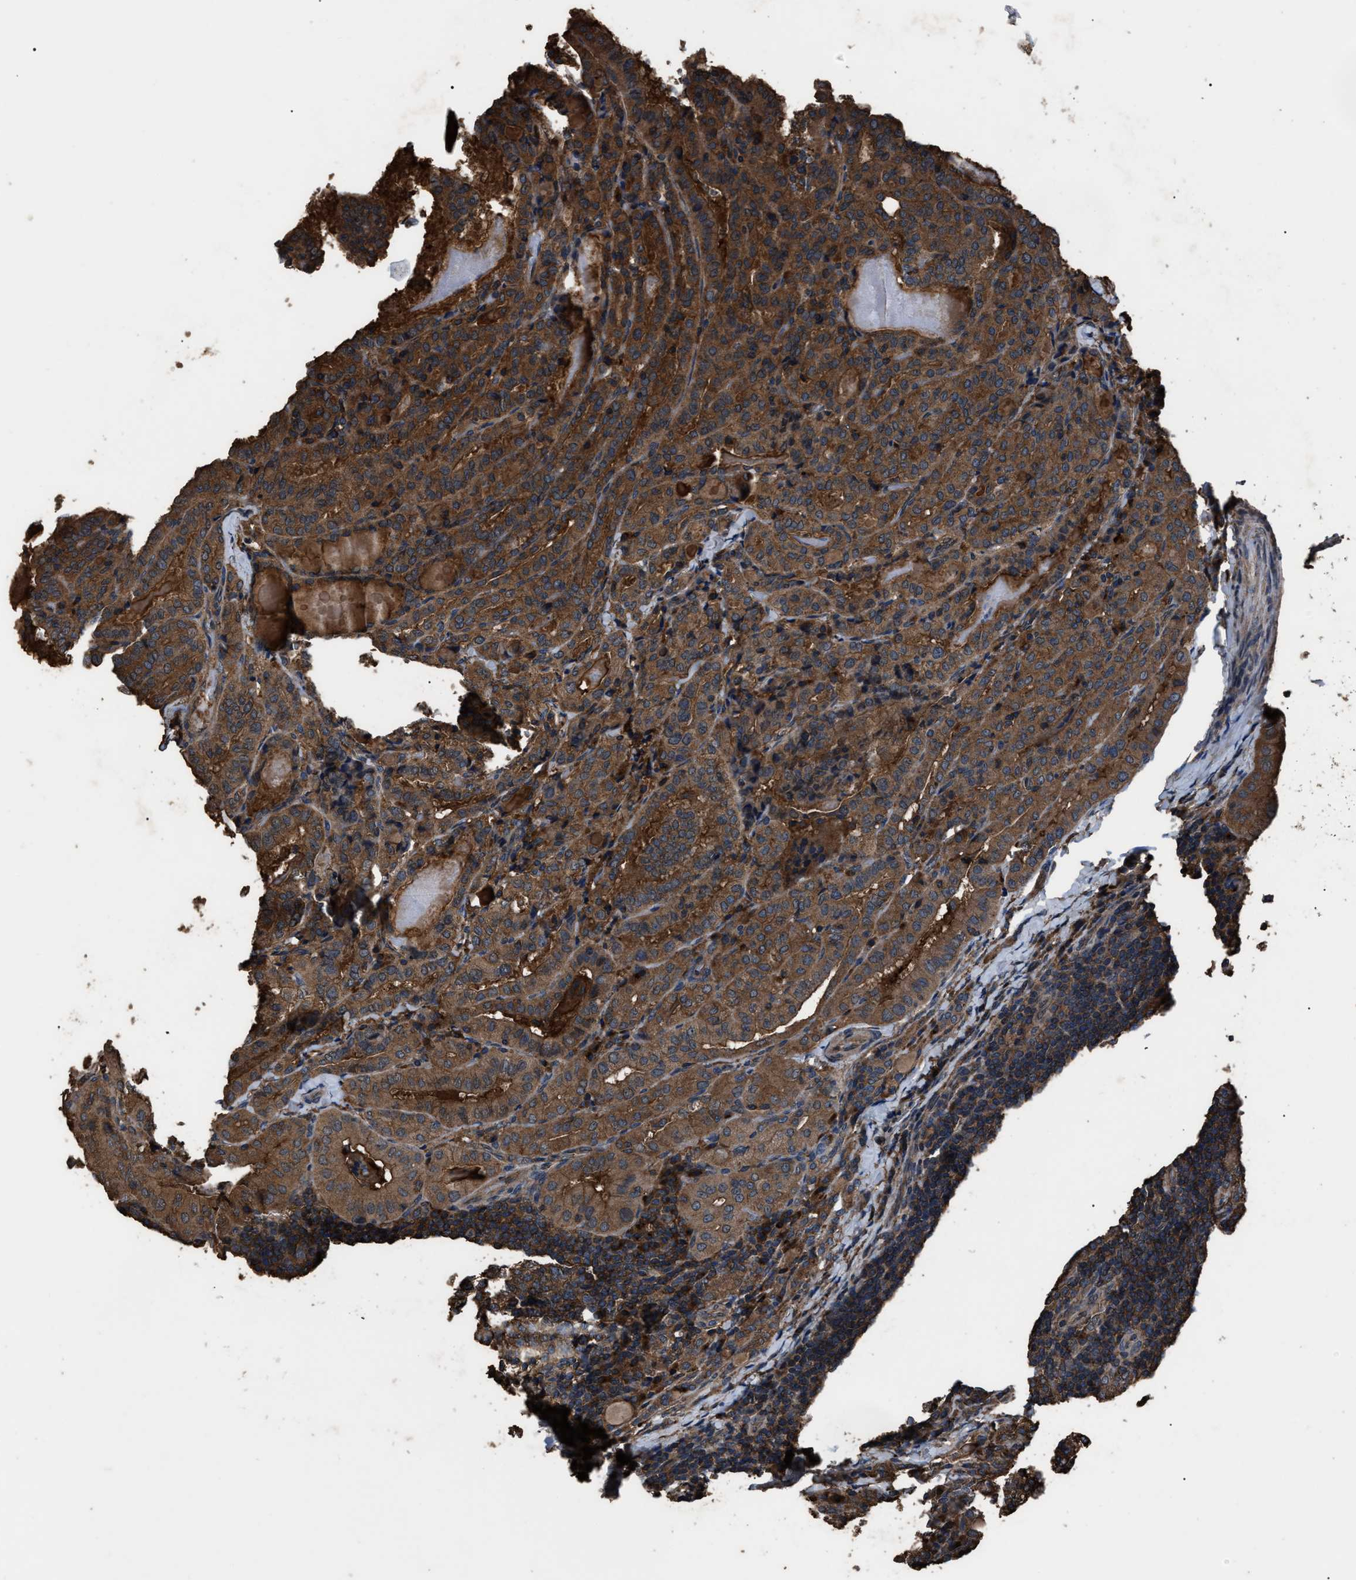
{"staining": {"intensity": "strong", "quantity": ">75%", "location": "cytoplasmic/membranous"}, "tissue": "thyroid cancer", "cell_type": "Tumor cells", "image_type": "cancer", "snomed": [{"axis": "morphology", "description": "Papillary adenocarcinoma, NOS"}, {"axis": "topography", "description": "Thyroid gland"}], "caption": "Strong cytoplasmic/membranous expression for a protein is seen in about >75% of tumor cells of papillary adenocarcinoma (thyroid) using immunohistochemistry (IHC).", "gene": "RNF216", "patient": {"sex": "female", "age": 42}}